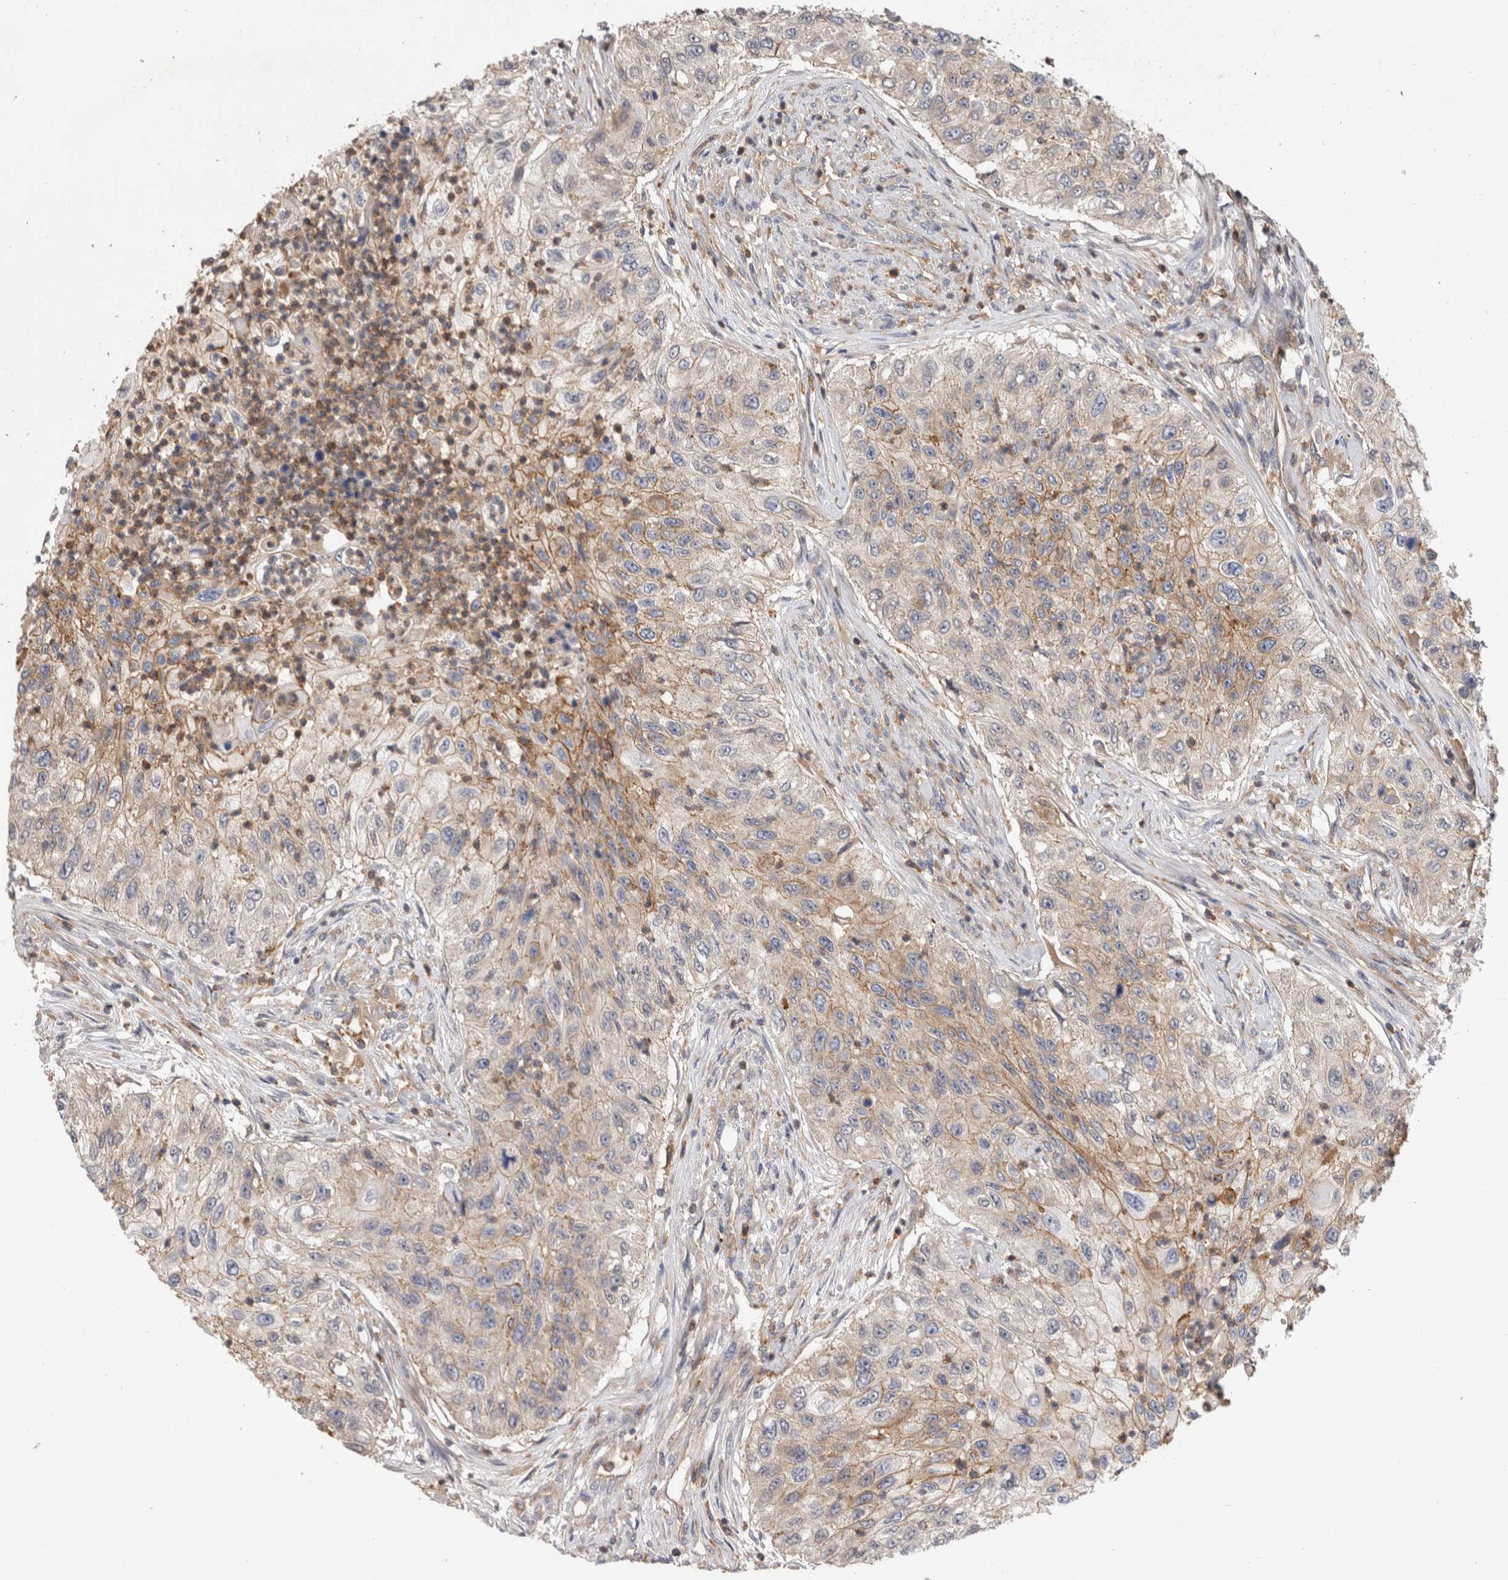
{"staining": {"intensity": "moderate", "quantity": "25%-75%", "location": "cytoplasmic/membranous"}, "tissue": "urothelial cancer", "cell_type": "Tumor cells", "image_type": "cancer", "snomed": [{"axis": "morphology", "description": "Urothelial carcinoma, High grade"}, {"axis": "topography", "description": "Urinary bladder"}], "caption": "High-grade urothelial carcinoma stained with a protein marker displays moderate staining in tumor cells.", "gene": "BNIP2", "patient": {"sex": "female", "age": 60}}